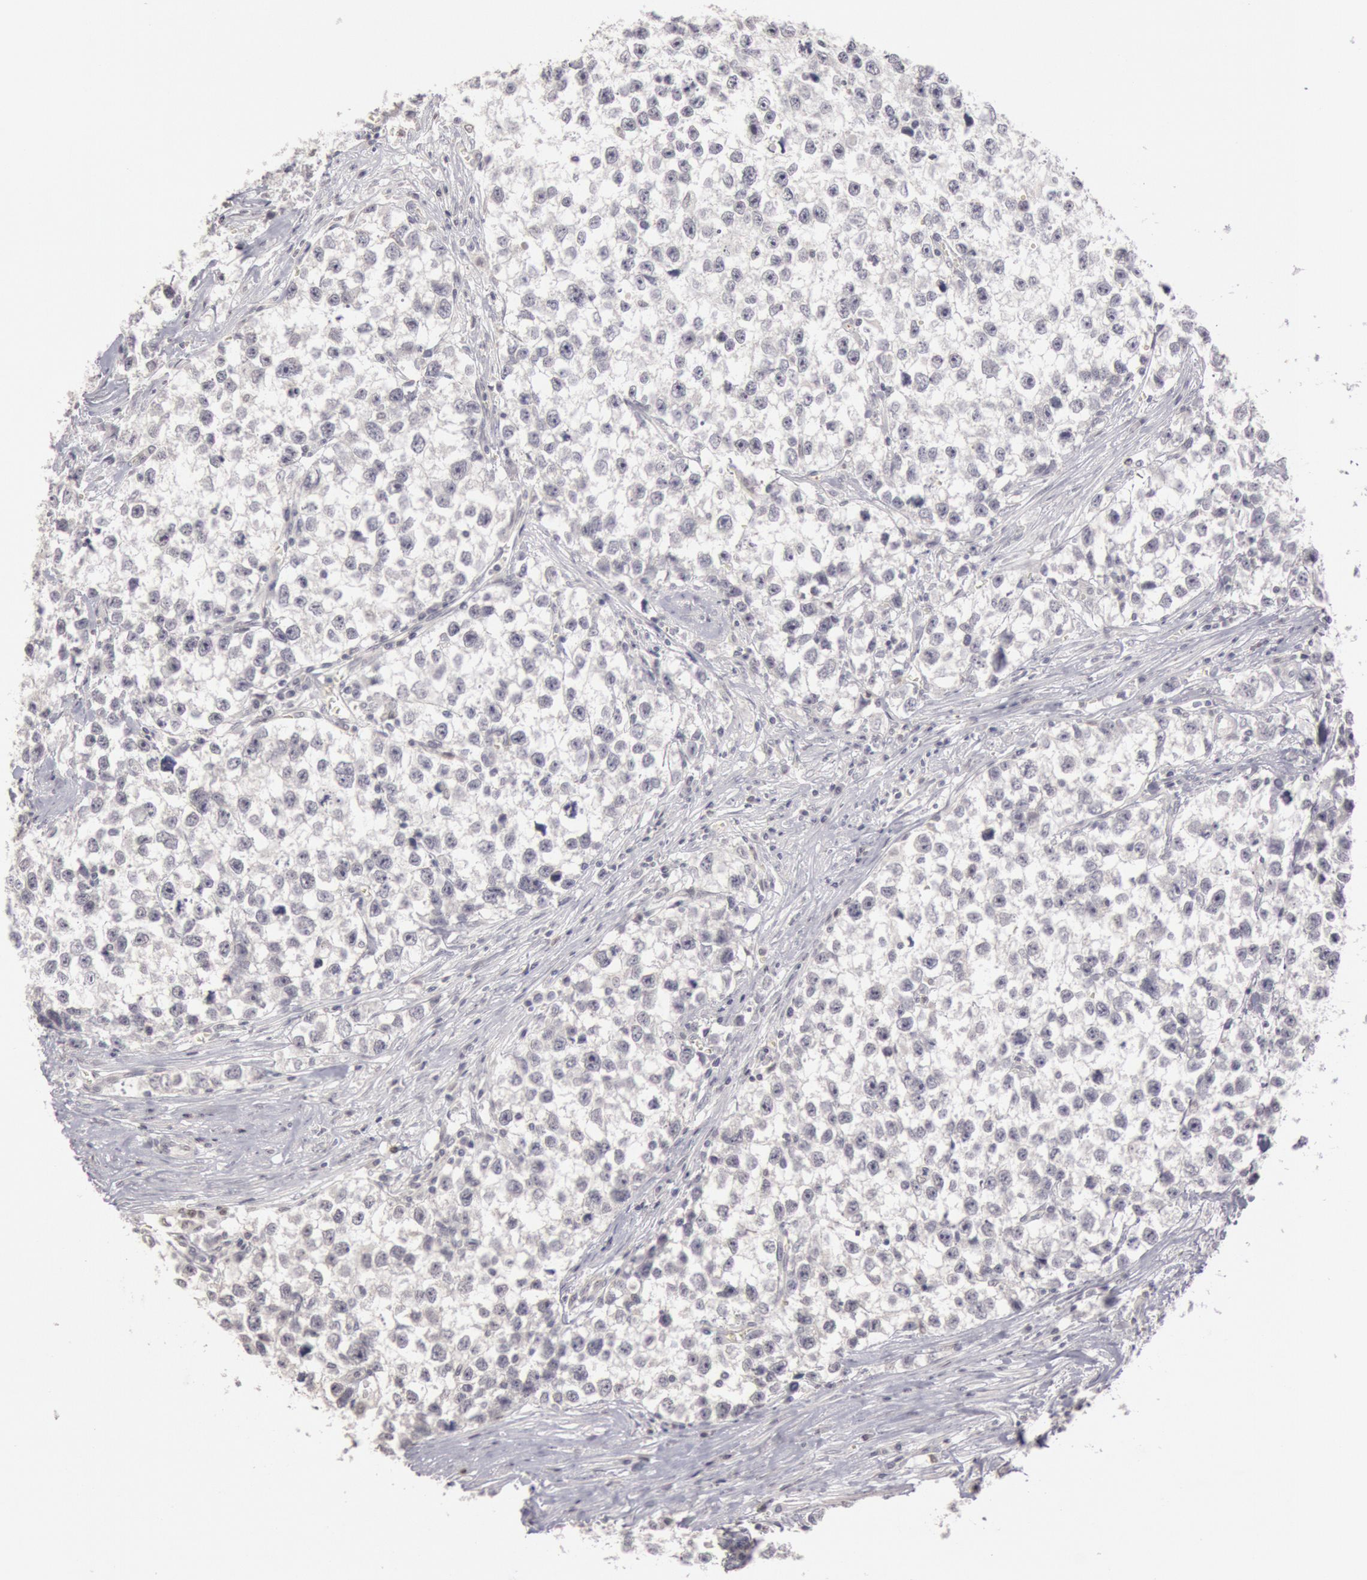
{"staining": {"intensity": "negative", "quantity": "none", "location": "none"}, "tissue": "testis cancer", "cell_type": "Tumor cells", "image_type": "cancer", "snomed": [{"axis": "morphology", "description": "Seminoma, NOS"}, {"axis": "morphology", "description": "Carcinoma, Embryonal, NOS"}, {"axis": "topography", "description": "Testis"}], "caption": "The histopathology image exhibits no staining of tumor cells in testis embryonal carcinoma.", "gene": "RIMBP3C", "patient": {"sex": "male", "age": 30}}